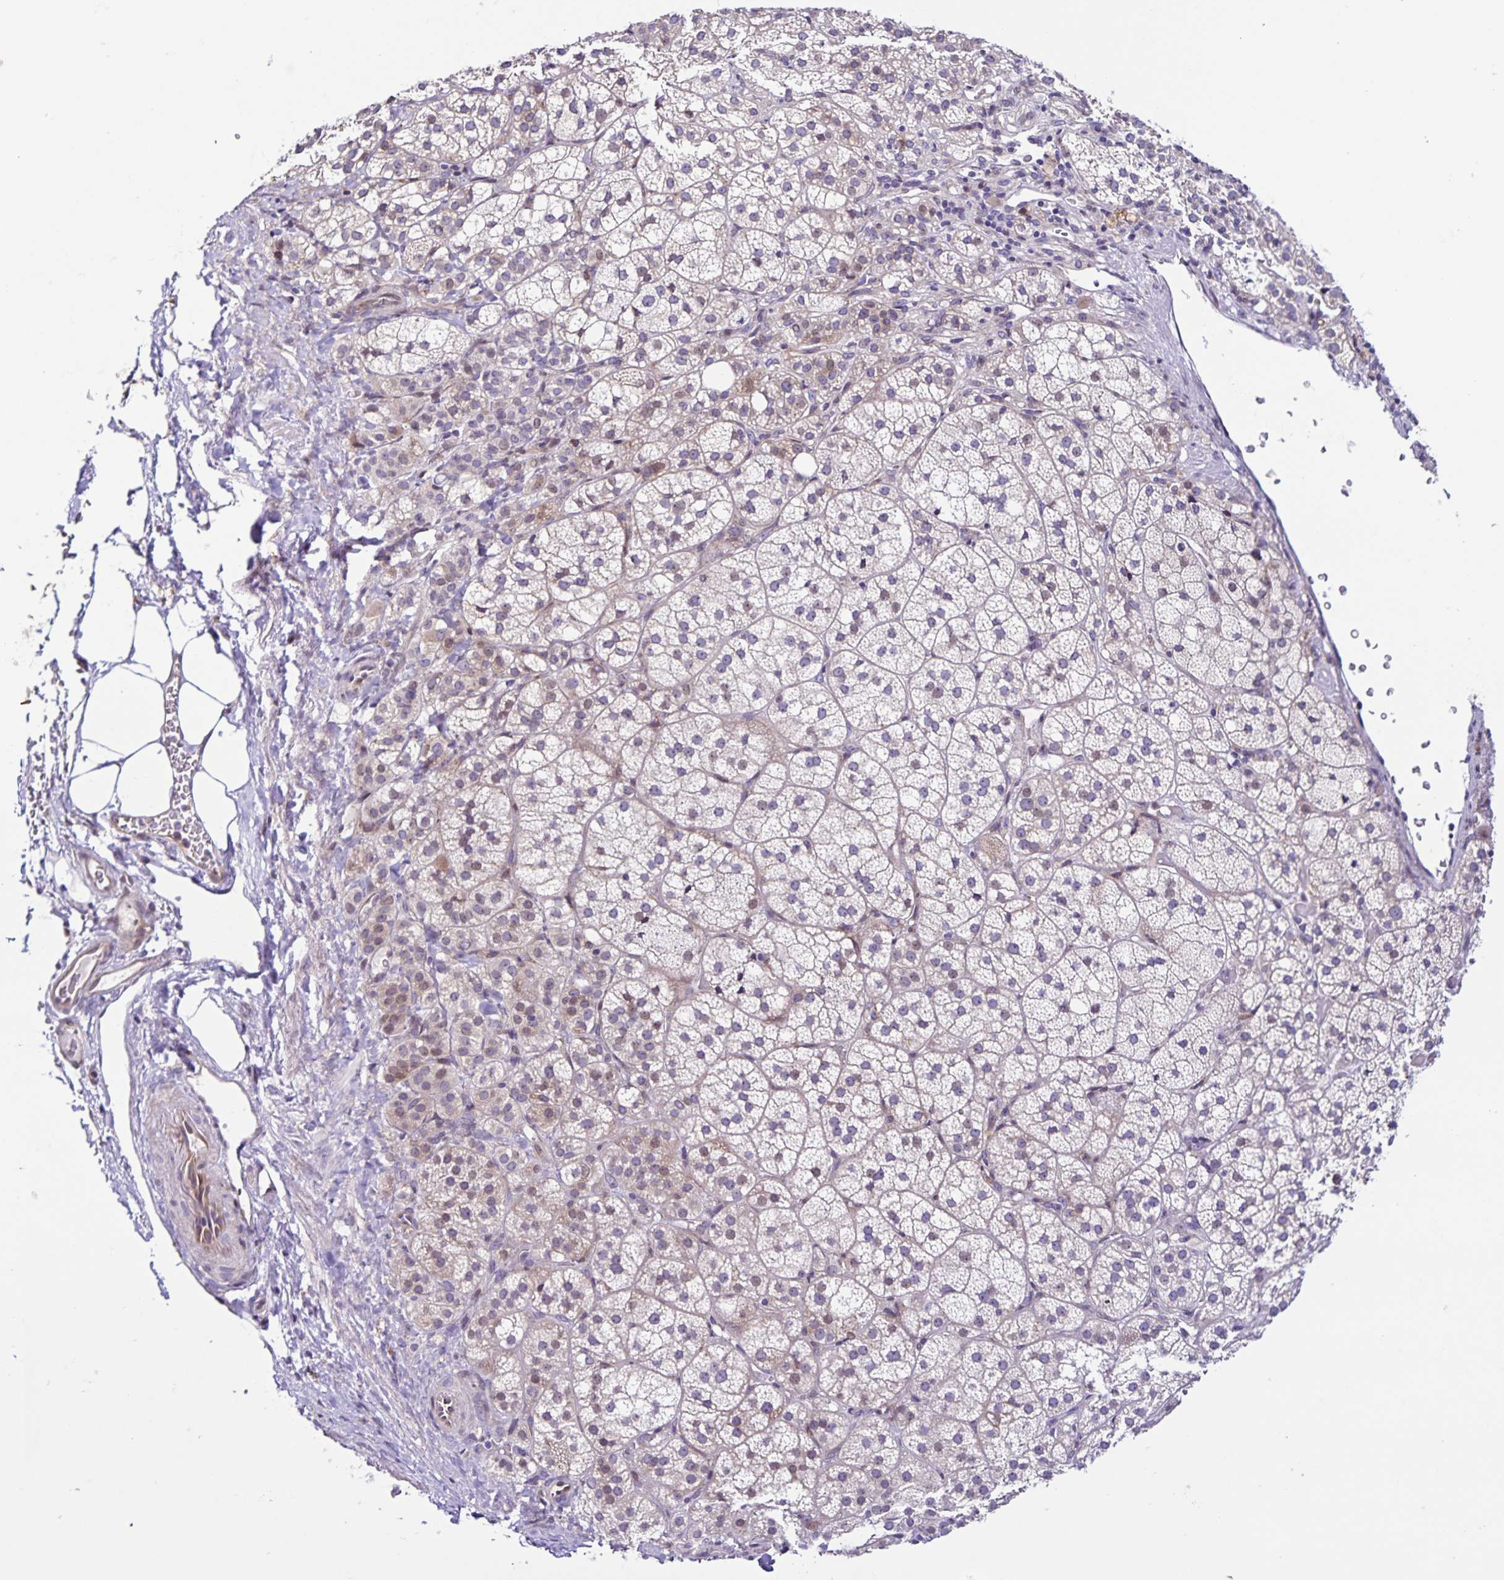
{"staining": {"intensity": "weak", "quantity": "25%-75%", "location": "cytoplasmic/membranous"}, "tissue": "adrenal gland", "cell_type": "Glandular cells", "image_type": "normal", "snomed": [{"axis": "morphology", "description": "Normal tissue, NOS"}, {"axis": "topography", "description": "Adrenal gland"}], "caption": "A micrograph showing weak cytoplasmic/membranous staining in approximately 25%-75% of glandular cells in benign adrenal gland, as visualized by brown immunohistochemical staining.", "gene": "RNFT2", "patient": {"sex": "female", "age": 60}}